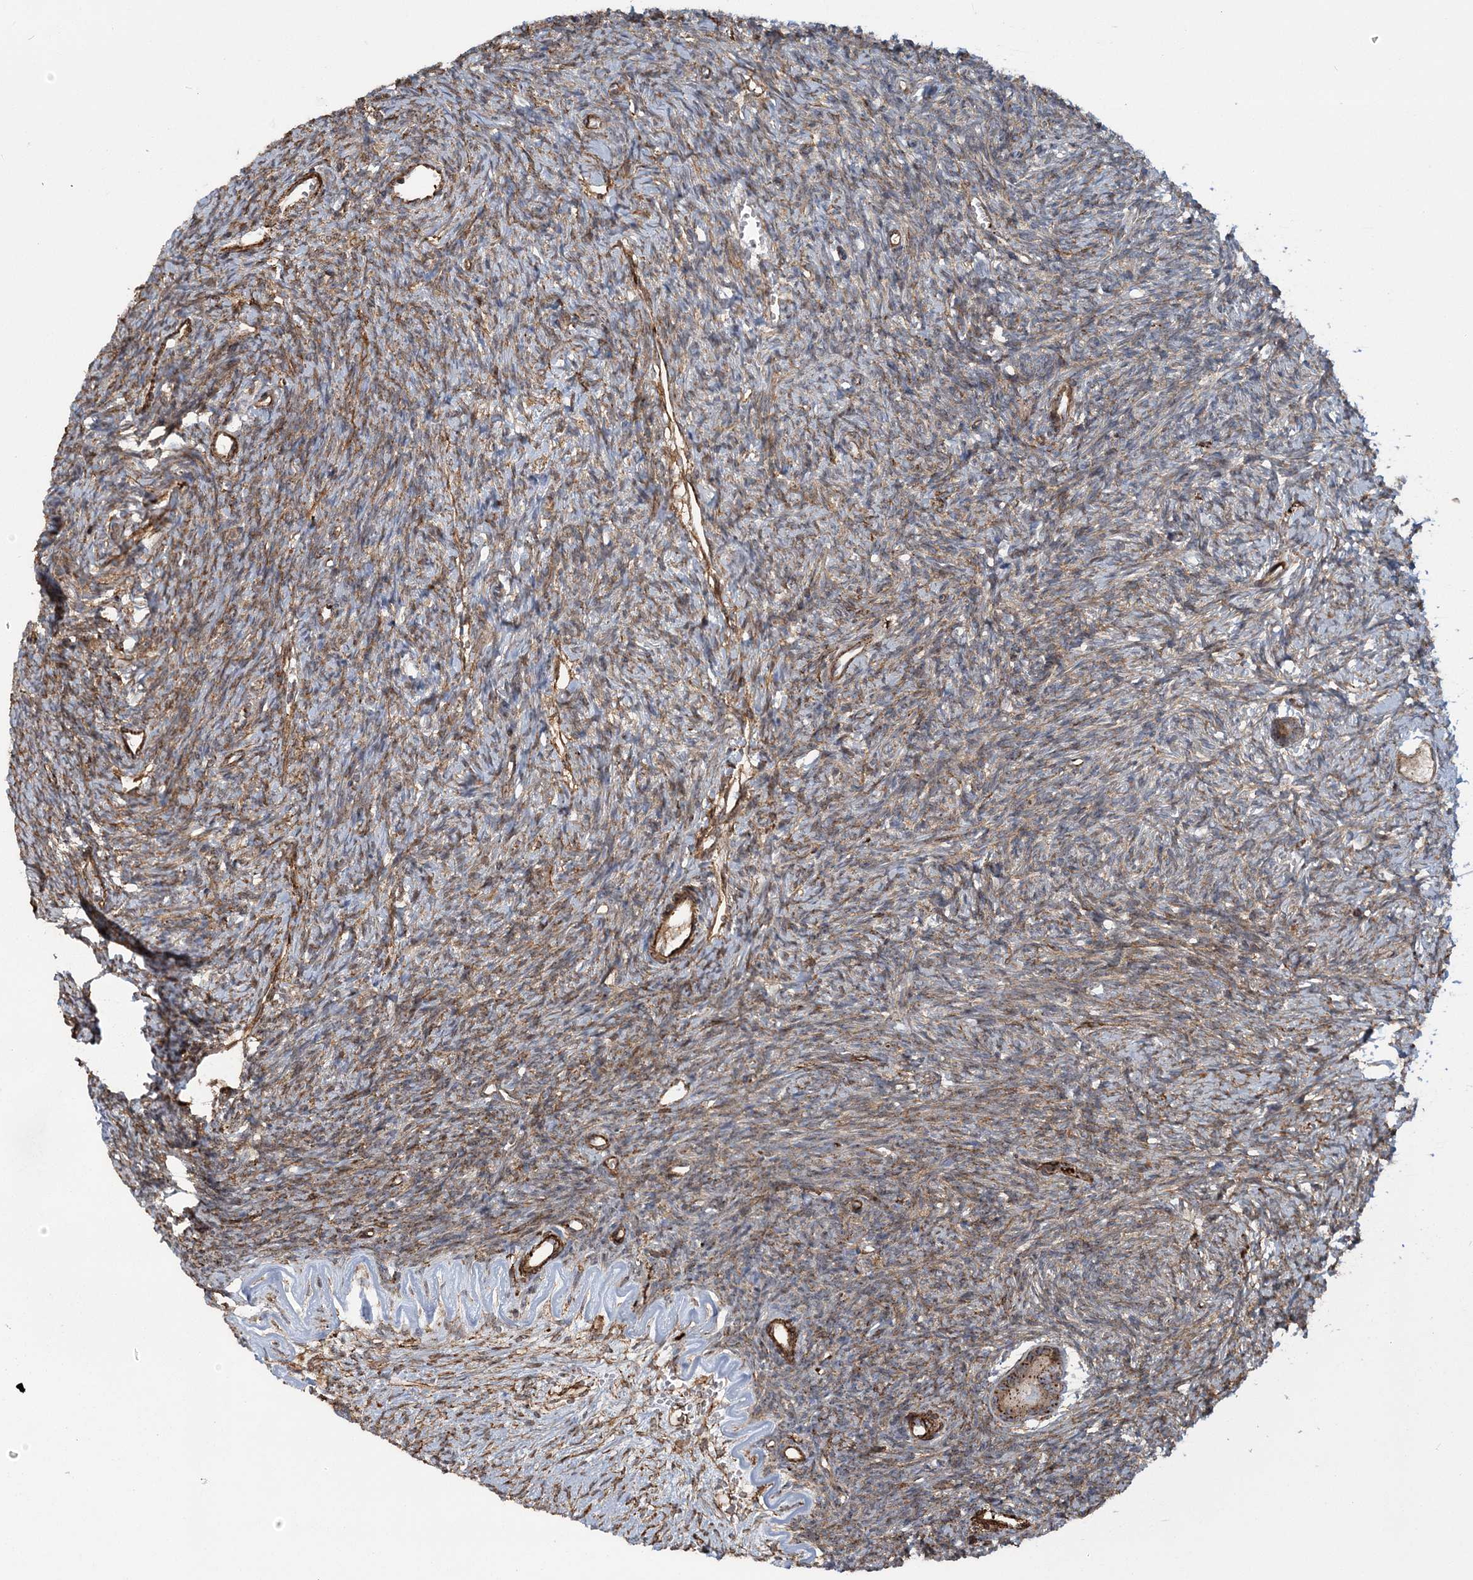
{"staining": {"intensity": "moderate", "quantity": ">75%", "location": "cytoplasmic/membranous"}, "tissue": "ovary", "cell_type": "Follicle cells", "image_type": "normal", "snomed": [{"axis": "morphology", "description": "Normal tissue, NOS"}, {"axis": "topography", "description": "Ovary"}], "caption": "Follicle cells show medium levels of moderate cytoplasmic/membranous staining in approximately >75% of cells in benign ovary.", "gene": "TRAF3IP2", "patient": {"sex": "female", "age": 39}}